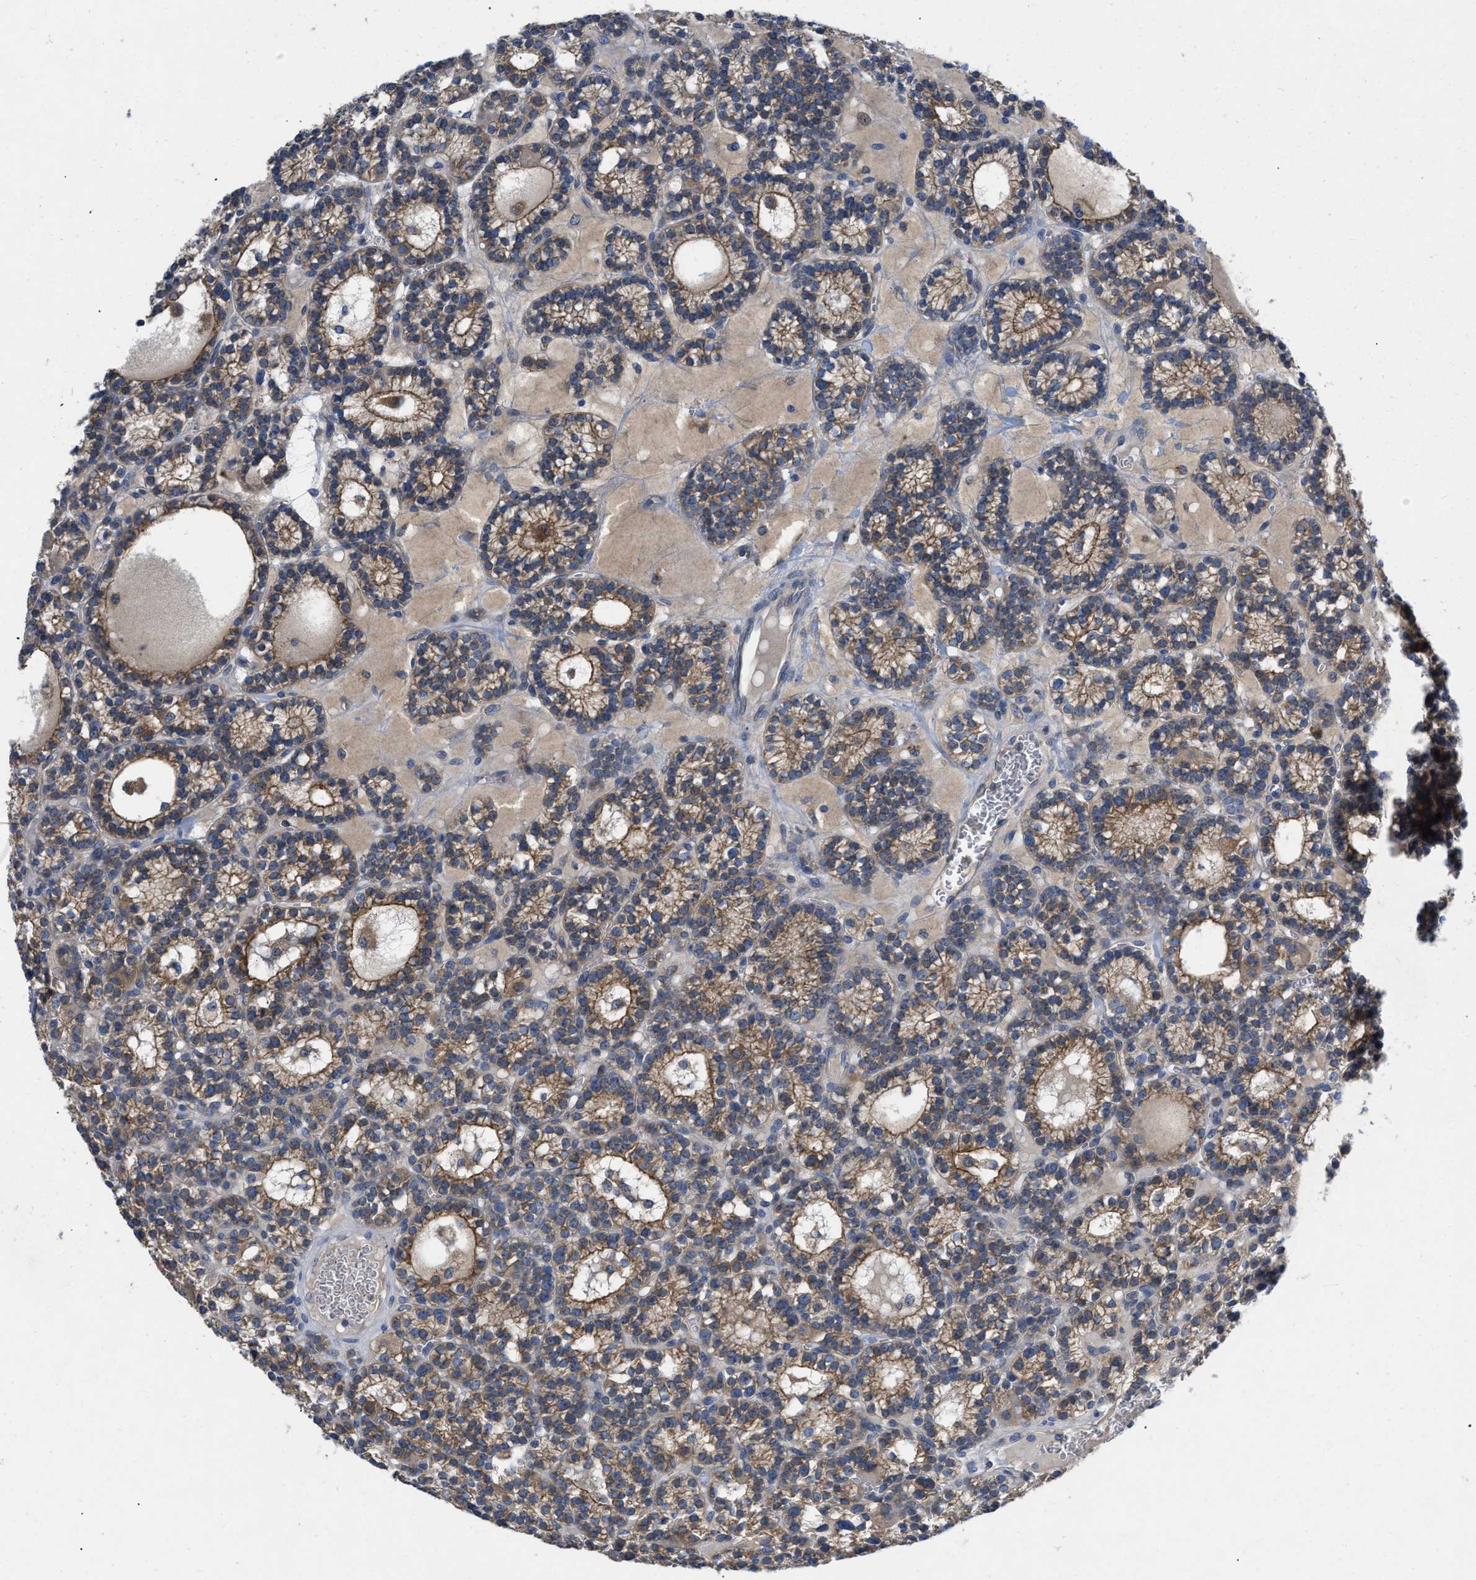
{"staining": {"intensity": "moderate", "quantity": ">75%", "location": "cytoplasmic/membranous"}, "tissue": "parathyroid gland", "cell_type": "Glandular cells", "image_type": "normal", "snomed": [{"axis": "morphology", "description": "Normal tissue, NOS"}, {"axis": "morphology", "description": "Adenoma, NOS"}, {"axis": "topography", "description": "Parathyroid gland"}], "caption": "Protein staining shows moderate cytoplasmic/membranous expression in approximately >75% of glandular cells in unremarkable parathyroid gland. (IHC, brightfield microscopy, high magnification).", "gene": "TMEM131", "patient": {"sex": "female", "age": 58}}